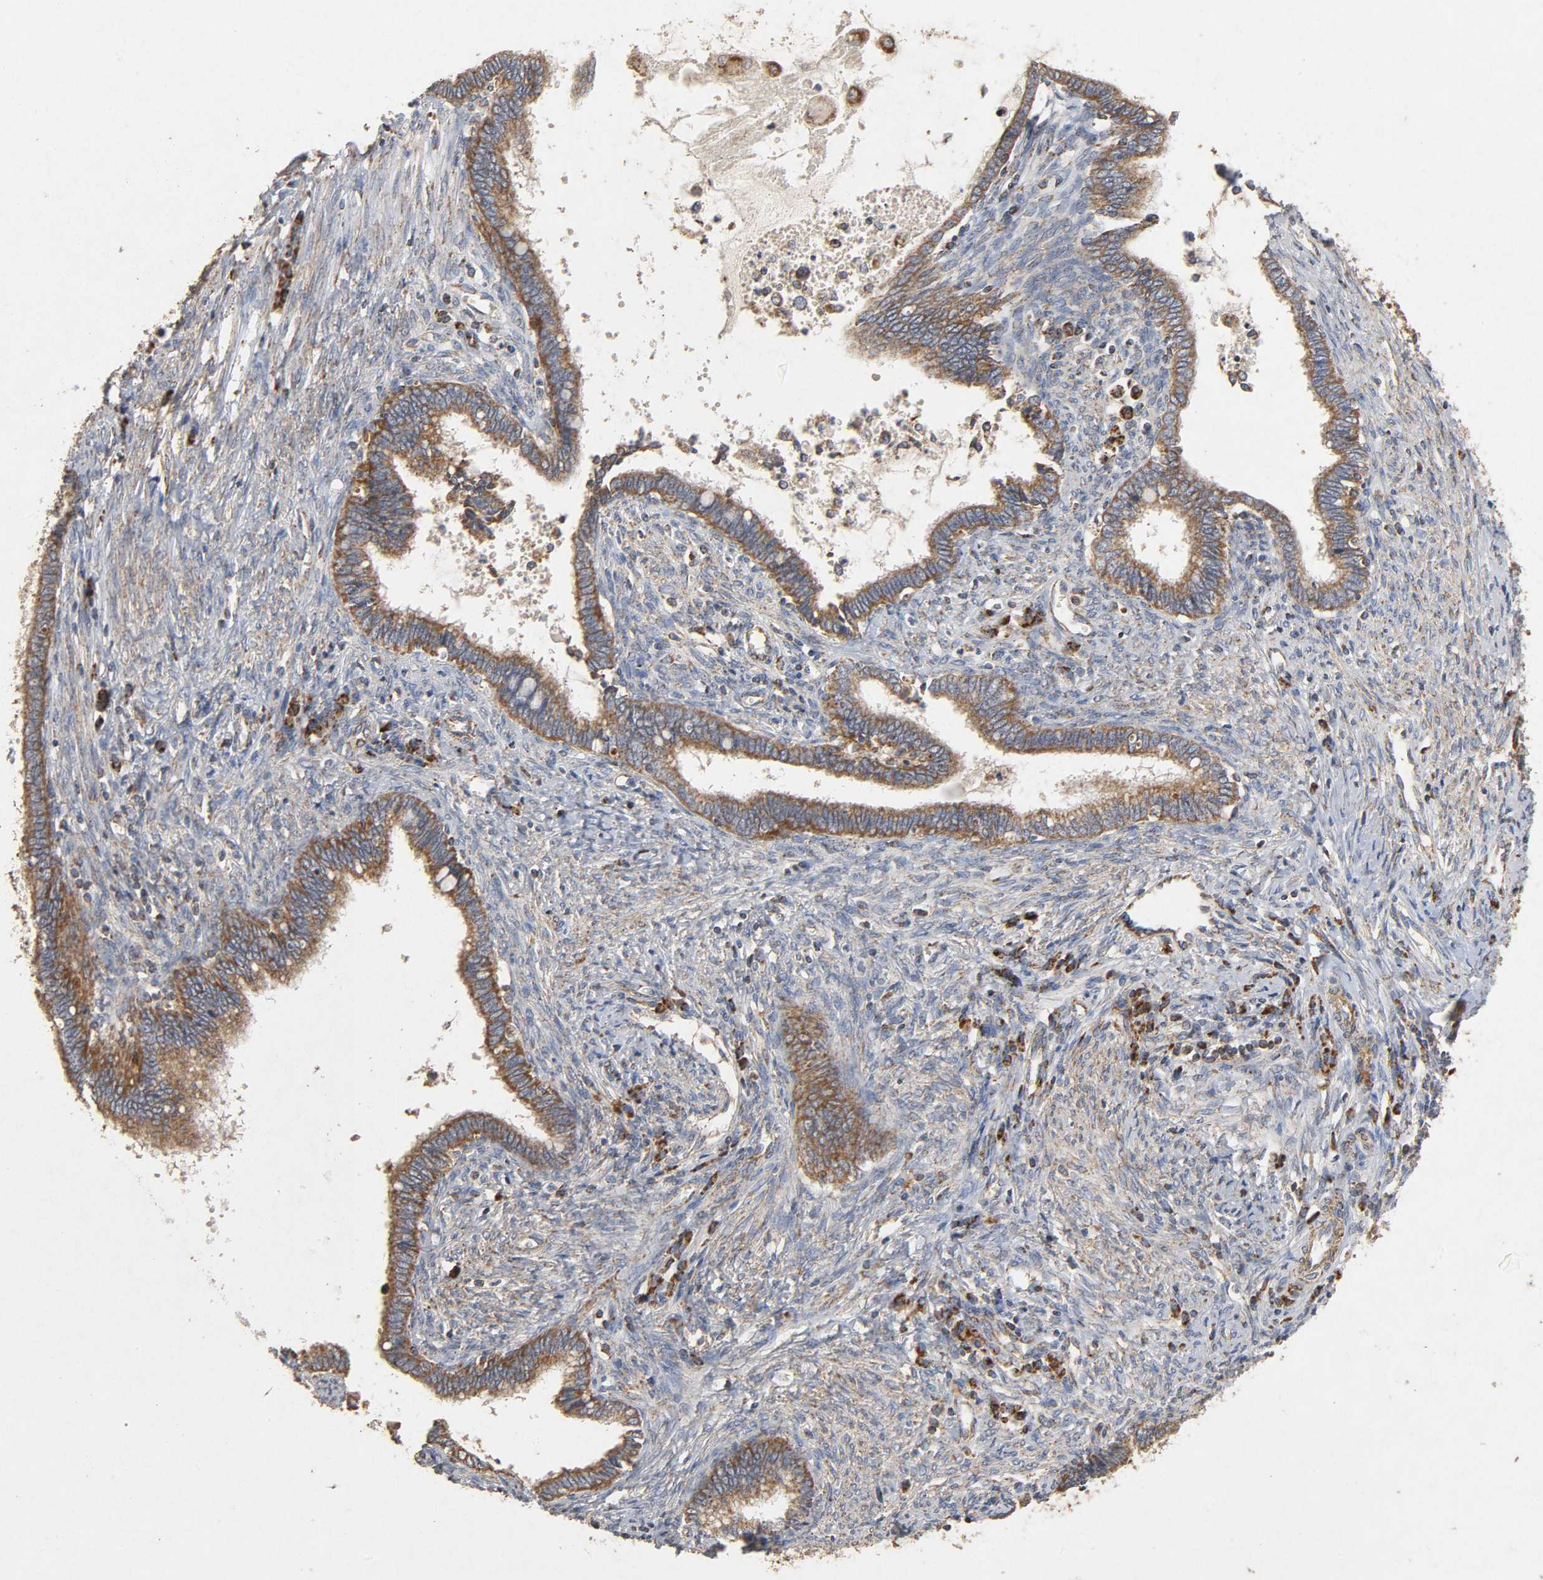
{"staining": {"intensity": "moderate", "quantity": ">75%", "location": "cytoplasmic/membranous"}, "tissue": "cervical cancer", "cell_type": "Tumor cells", "image_type": "cancer", "snomed": [{"axis": "morphology", "description": "Adenocarcinoma, NOS"}, {"axis": "topography", "description": "Cervix"}], "caption": "The photomicrograph shows a brown stain indicating the presence of a protein in the cytoplasmic/membranous of tumor cells in cervical cancer.", "gene": "NDUFS3", "patient": {"sex": "female", "age": 44}}